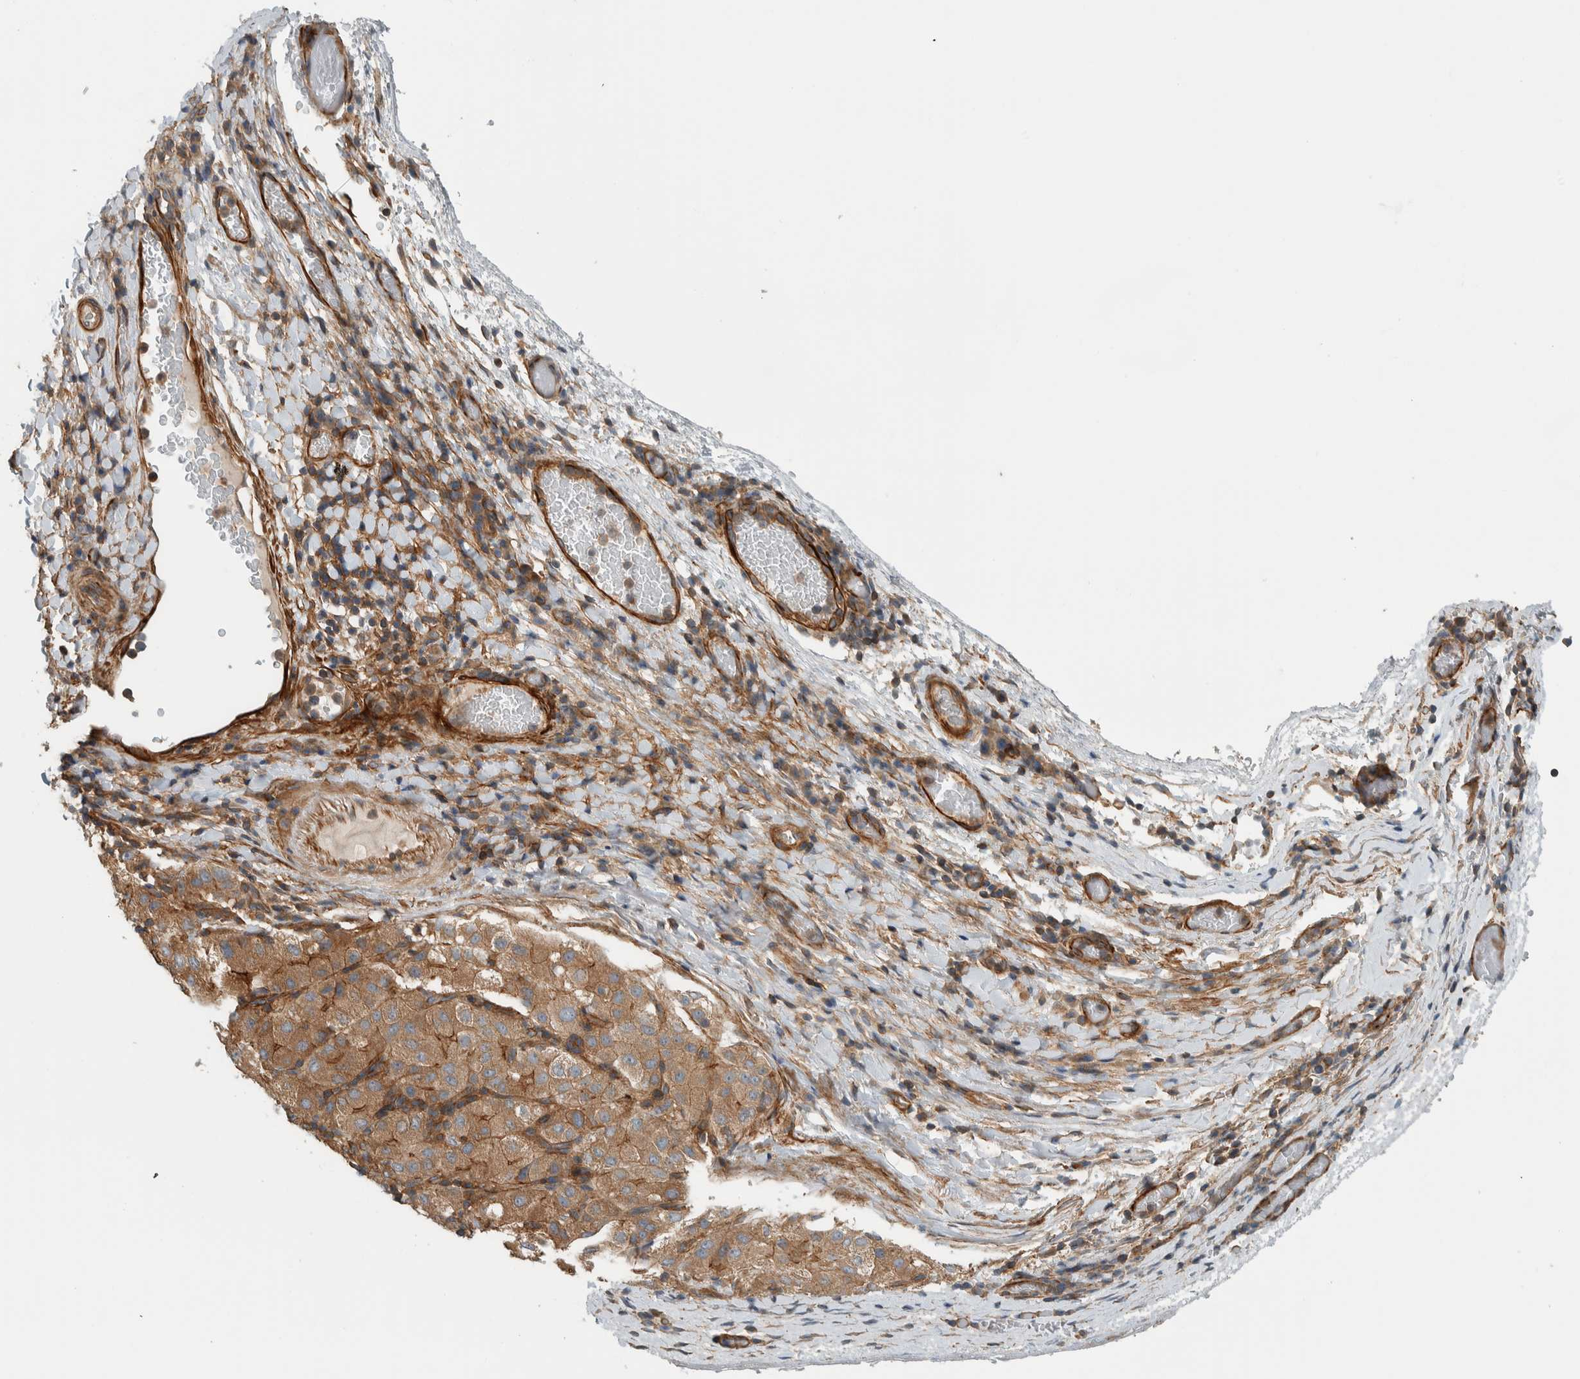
{"staining": {"intensity": "moderate", "quantity": ">75%", "location": "cytoplasmic/membranous"}, "tissue": "liver cancer", "cell_type": "Tumor cells", "image_type": "cancer", "snomed": [{"axis": "morphology", "description": "Carcinoma, Hepatocellular, NOS"}, {"axis": "topography", "description": "Liver"}], "caption": "Protein staining of liver cancer tissue displays moderate cytoplasmic/membranous staining in approximately >75% of tumor cells.", "gene": "MPRIP", "patient": {"sex": "male", "age": 80}}